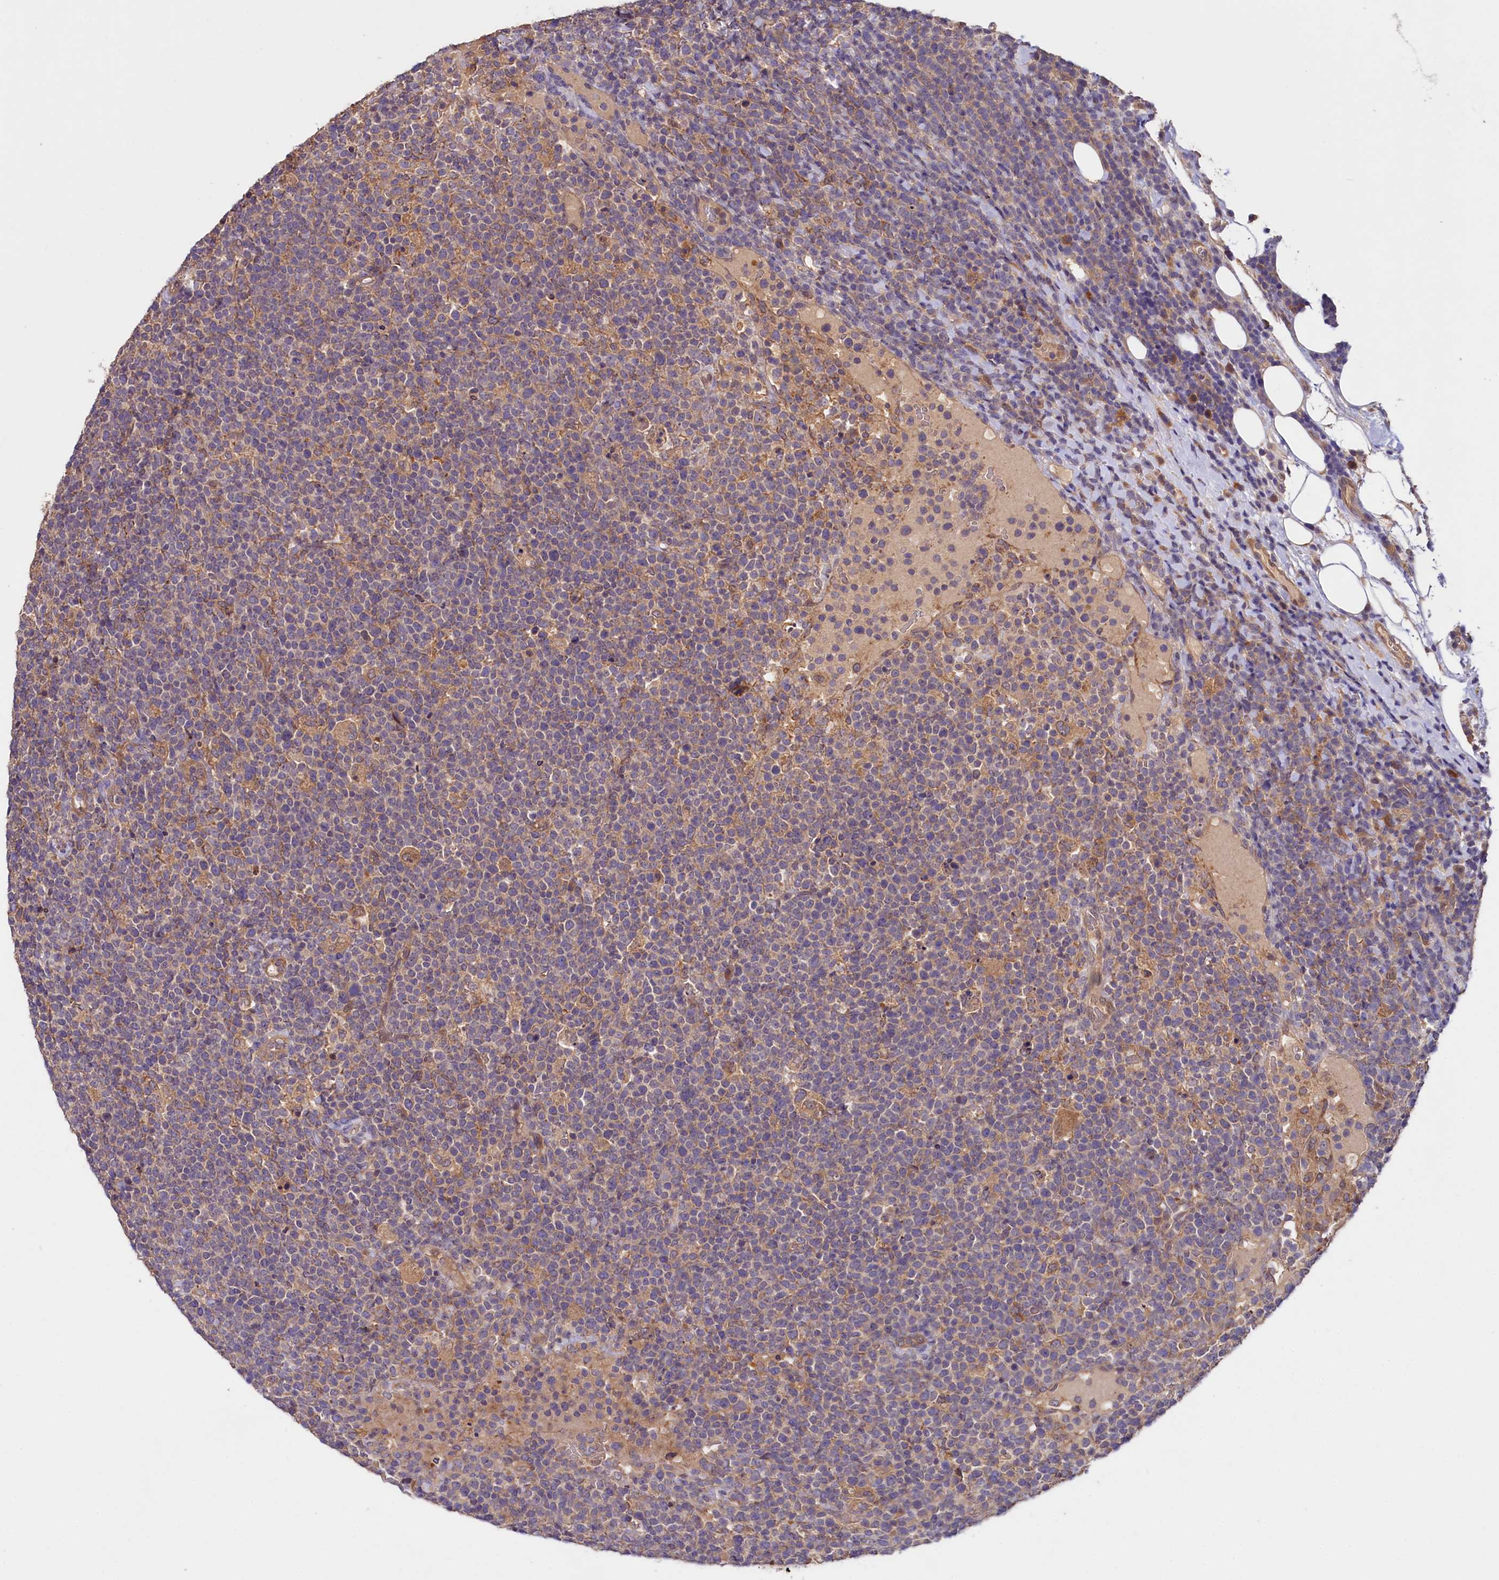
{"staining": {"intensity": "negative", "quantity": "none", "location": "none"}, "tissue": "lymphoma", "cell_type": "Tumor cells", "image_type": "cancer", "snomed": [{"axis": "morphology", "description": "Malignant lymphoma, non-Hodgkin's type, High grade"}, {"axis": "topography", "description": "Lymph node"}], "caption": "Immunohistochemistry micrograph of neoplastic tissue: human lymphoma stained with DAB demonstrates no significant protein expression in tumor cells.", "gene": "ETFBKMT", "patient": {"sex": "male", "age": 61}}